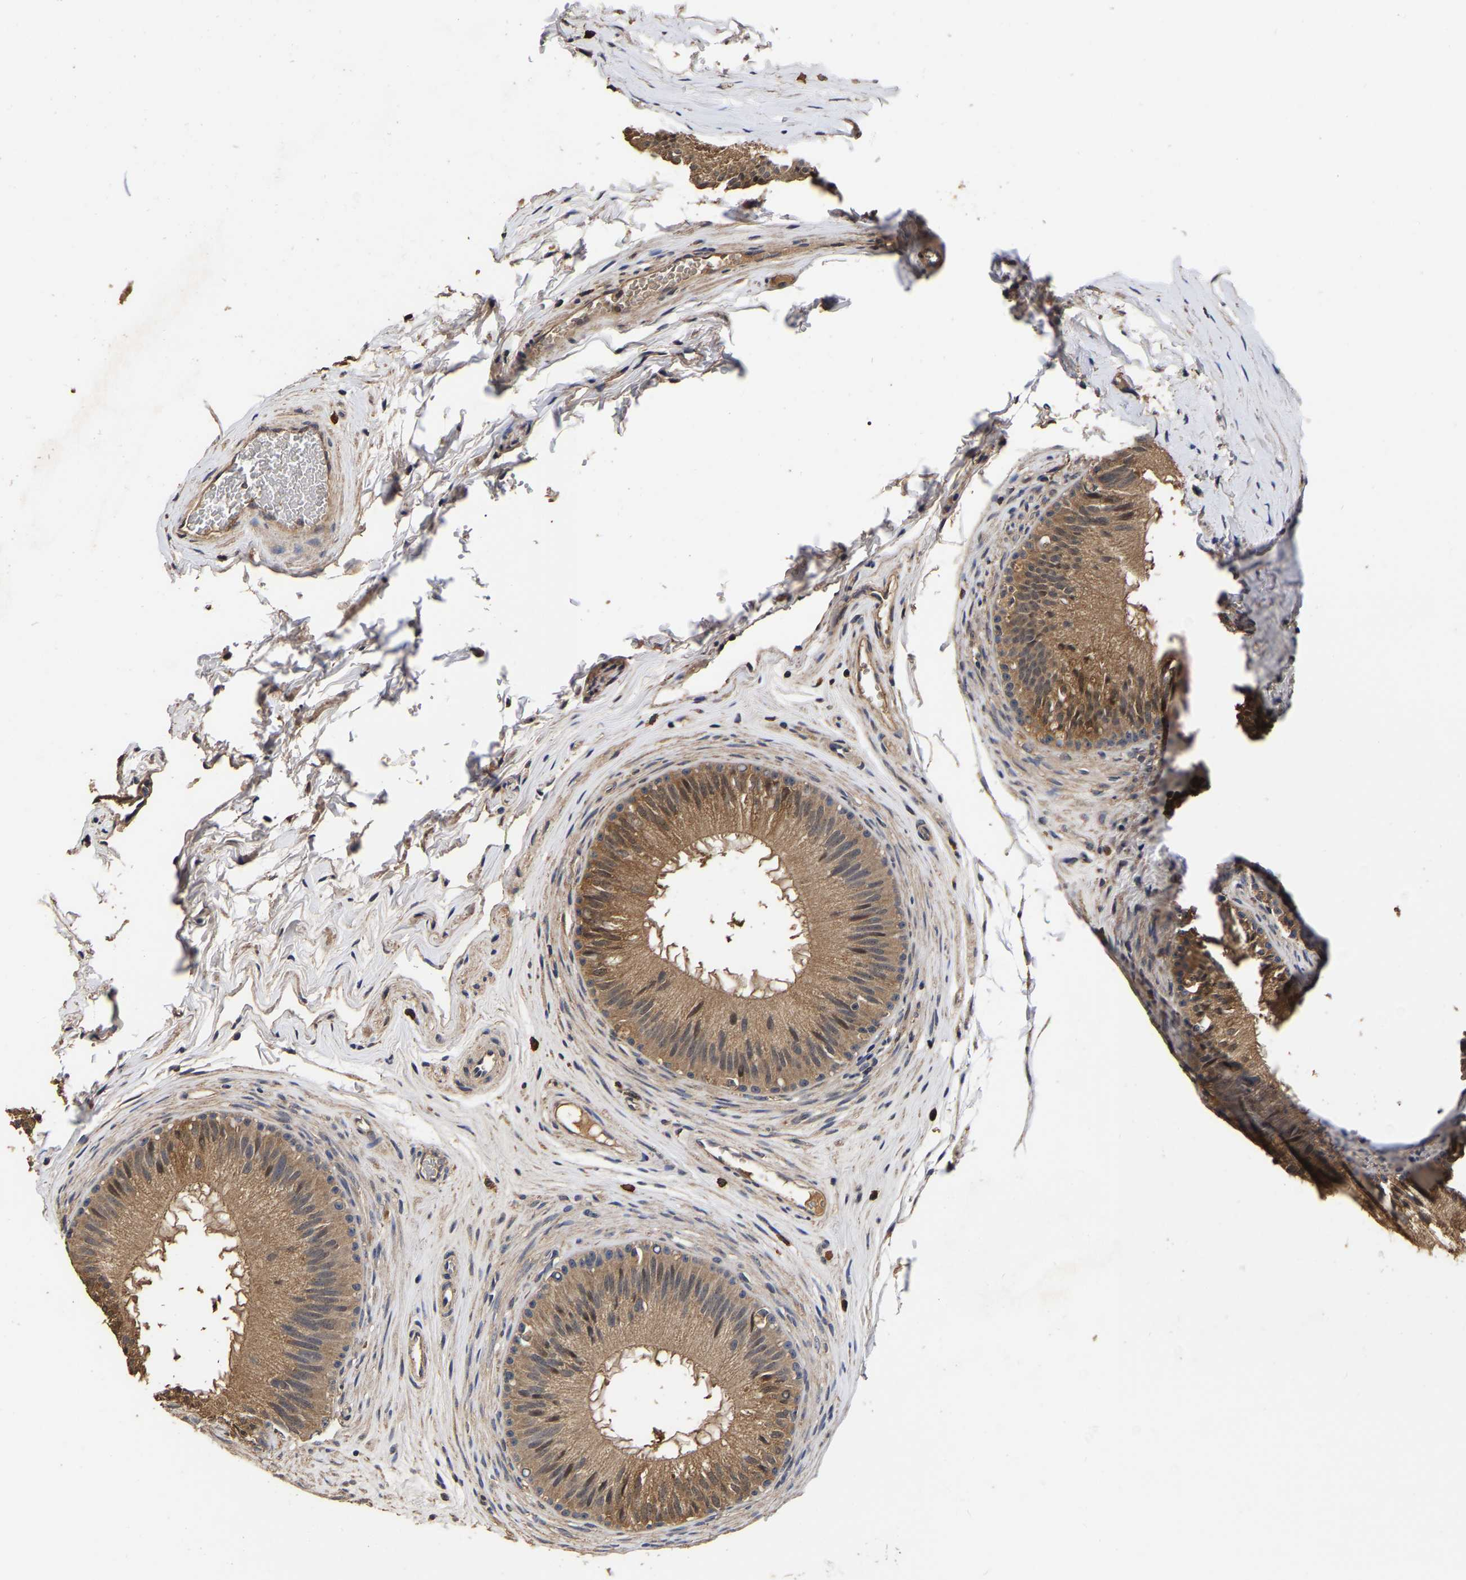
{"staining": {"intensity": "moderate", "quantity": ">75%", "location": "cytoplasmic/membranous"}, "tissue": "epididymis", "cell_type": "Glandular cells", "image_type": "normal", "snomed": [{"axis": "morphology", "description": "Normal tissue, NOS"}, {"axis": "topography", "description": "Testis"}, {"axis": "topography", "description": "Epididymis"}], "caption": "Immunohistochemistry (IHC) of normal epididymis reveals medium levels of moderate cytoplasmic/membranous staining in about >75% of glandular cells. (IHC, brightfield microscopy, high magnification).", "gene": "STK32C", "patient": {"sex": "male", "age": 36}}